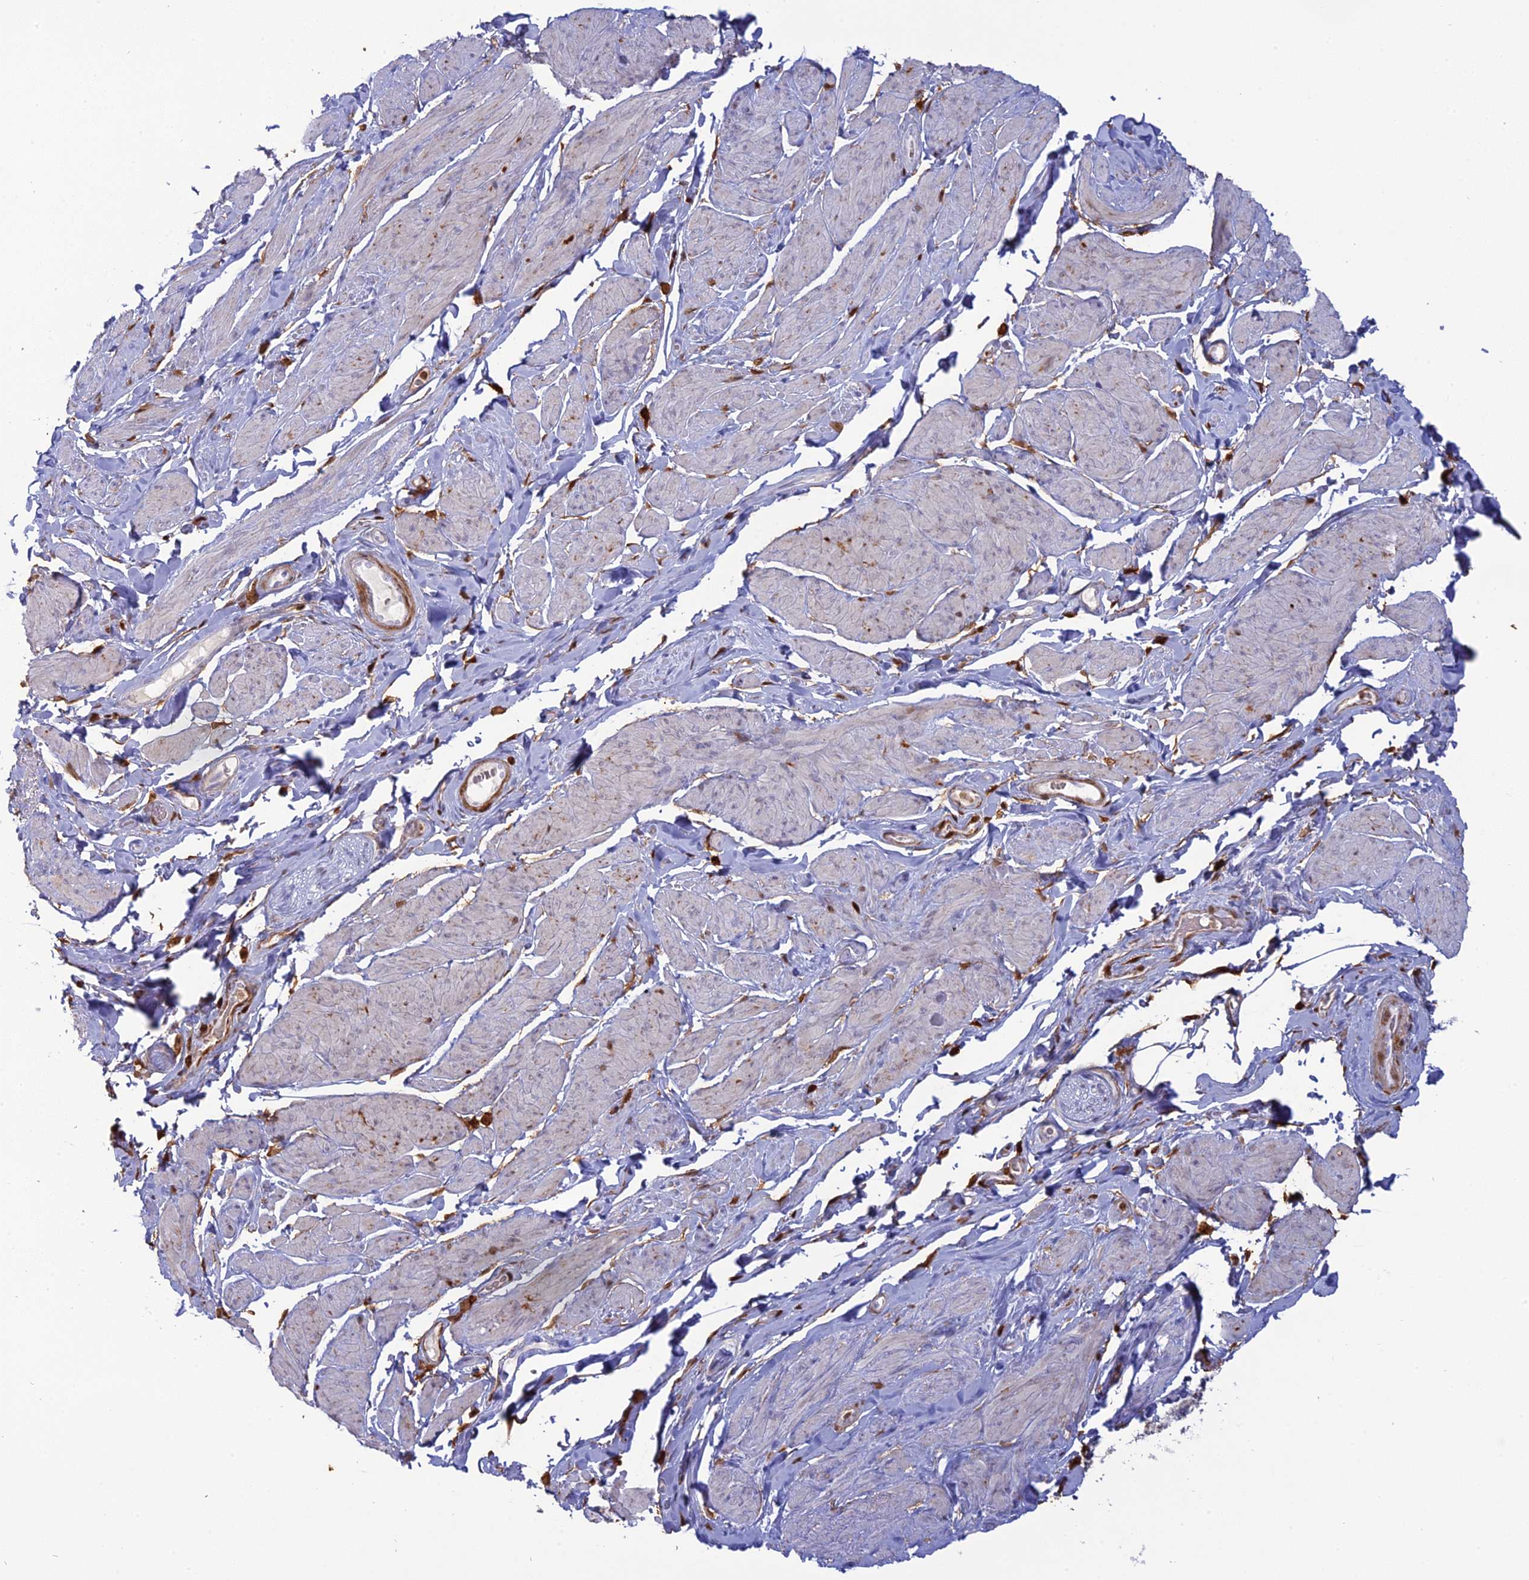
{"staining": {"intensity": "negative", "quantity": "none", "location": "none"}, "tissue": "smooth muscle", "cell_type": "Smooth muscle cells", "image_type": "normal", "snomed": [{"axis": "morphology", "description": "Normal tissue, NOS"}, {"axis": "topography", "description": "Smooth muscle"}, {"axis": "topography", "description": "Peripheral nerve tissue"}], "caption": "Smooth muscle cells are negative for brown protein staining in normal smooth muscle. (DAB (3,3'-diaminobenzidine) IHC visualized using brightfield microscopy, high magnification).", "gene": "PGBD4", "patient": {"sex": "male", "age": 69}}